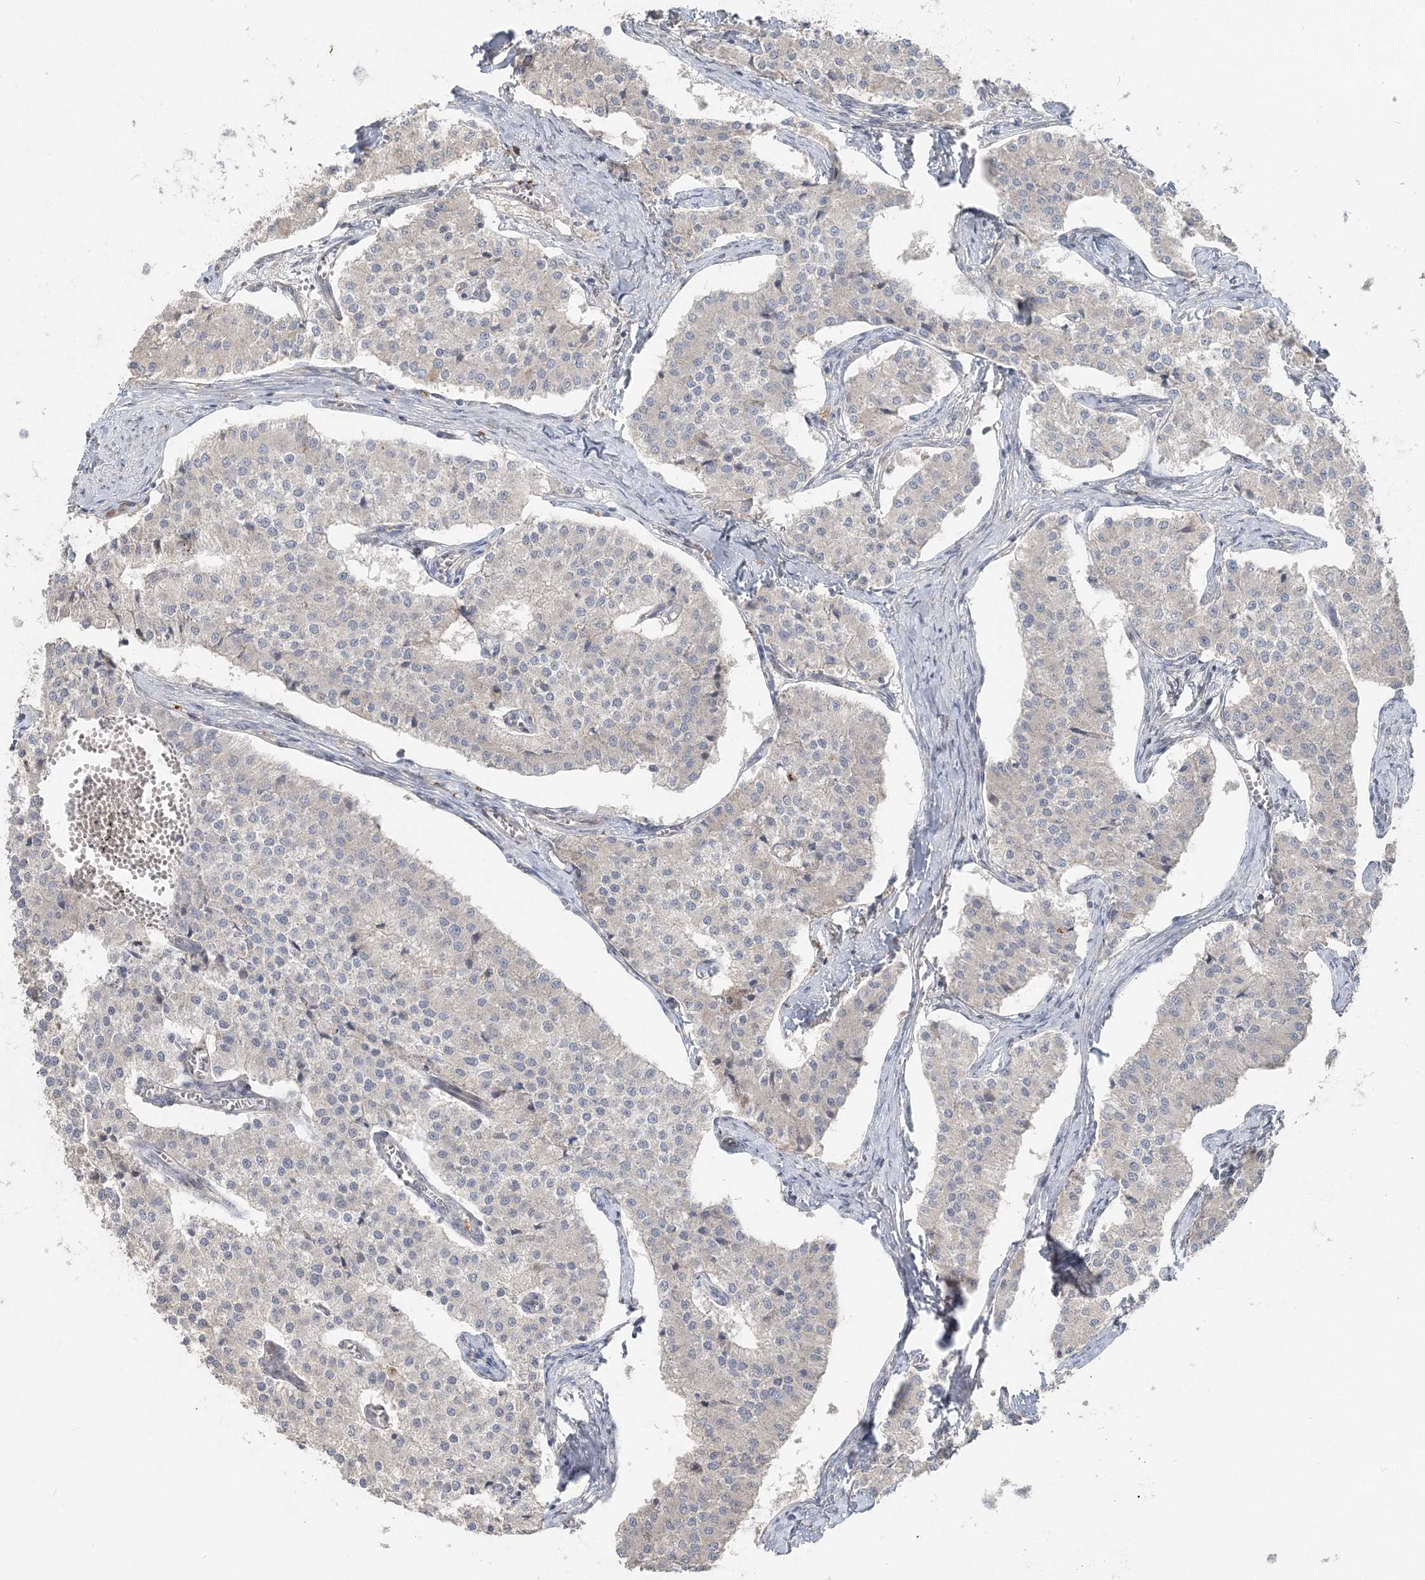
{"staining": {"intensity": "negative", "quantity": "none", "location": "none"}, "tissue": "carcinoid", "cell_type": "Tumor cells", "image_type": "cancer", "snomed": [{"axis": "morphology", "description": "Carcinoid, malignant, NOS"}, {"axis": "topography", "description": "Colon"}], "caption": "Human malignant carcinoid stained for a protein using immunohistochemistry shows no staining in tumor cells.", "gene": "LRPPRC", "patient": {"sex": "female", "age": 52}}